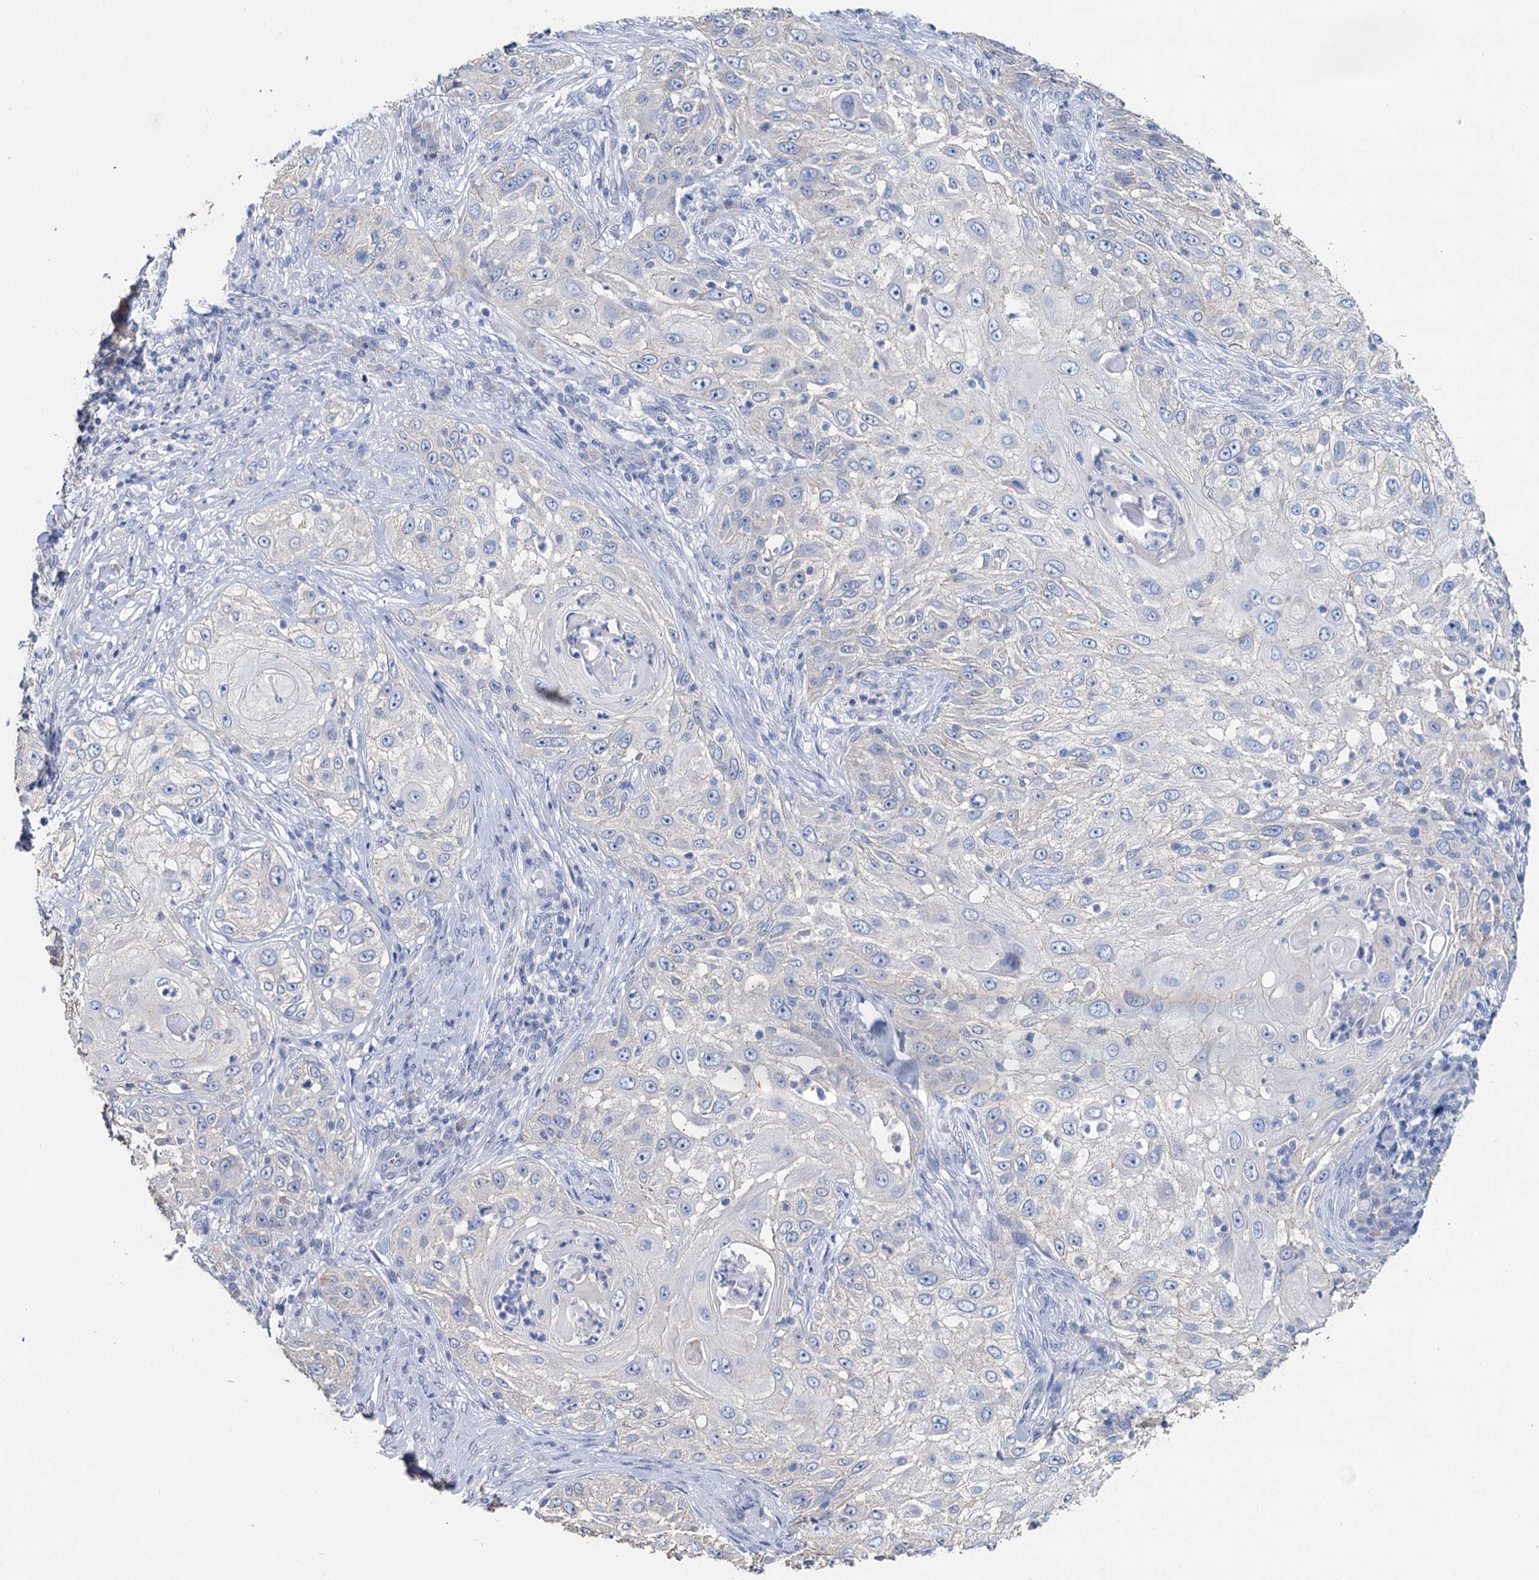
{"staining": {"intensity": "negative", "quantity": "none", "location": "none"}, "tissue": "skin cancer", "cell_type": "Tumor cells", "image_type": "cancer", "snomed": [{"axis": "morphology", "description": "Squamous cell carcinoma, NOS"}, {"axis": "topography", "description": "Skin"}], "caption": "Human skin cancer (squamous cell carcinoma) stained for a protein using IHC exhibits no positivity in tumor cells.", "gene": "SNCB", "patient": {"sex": "female", "age": 44}}